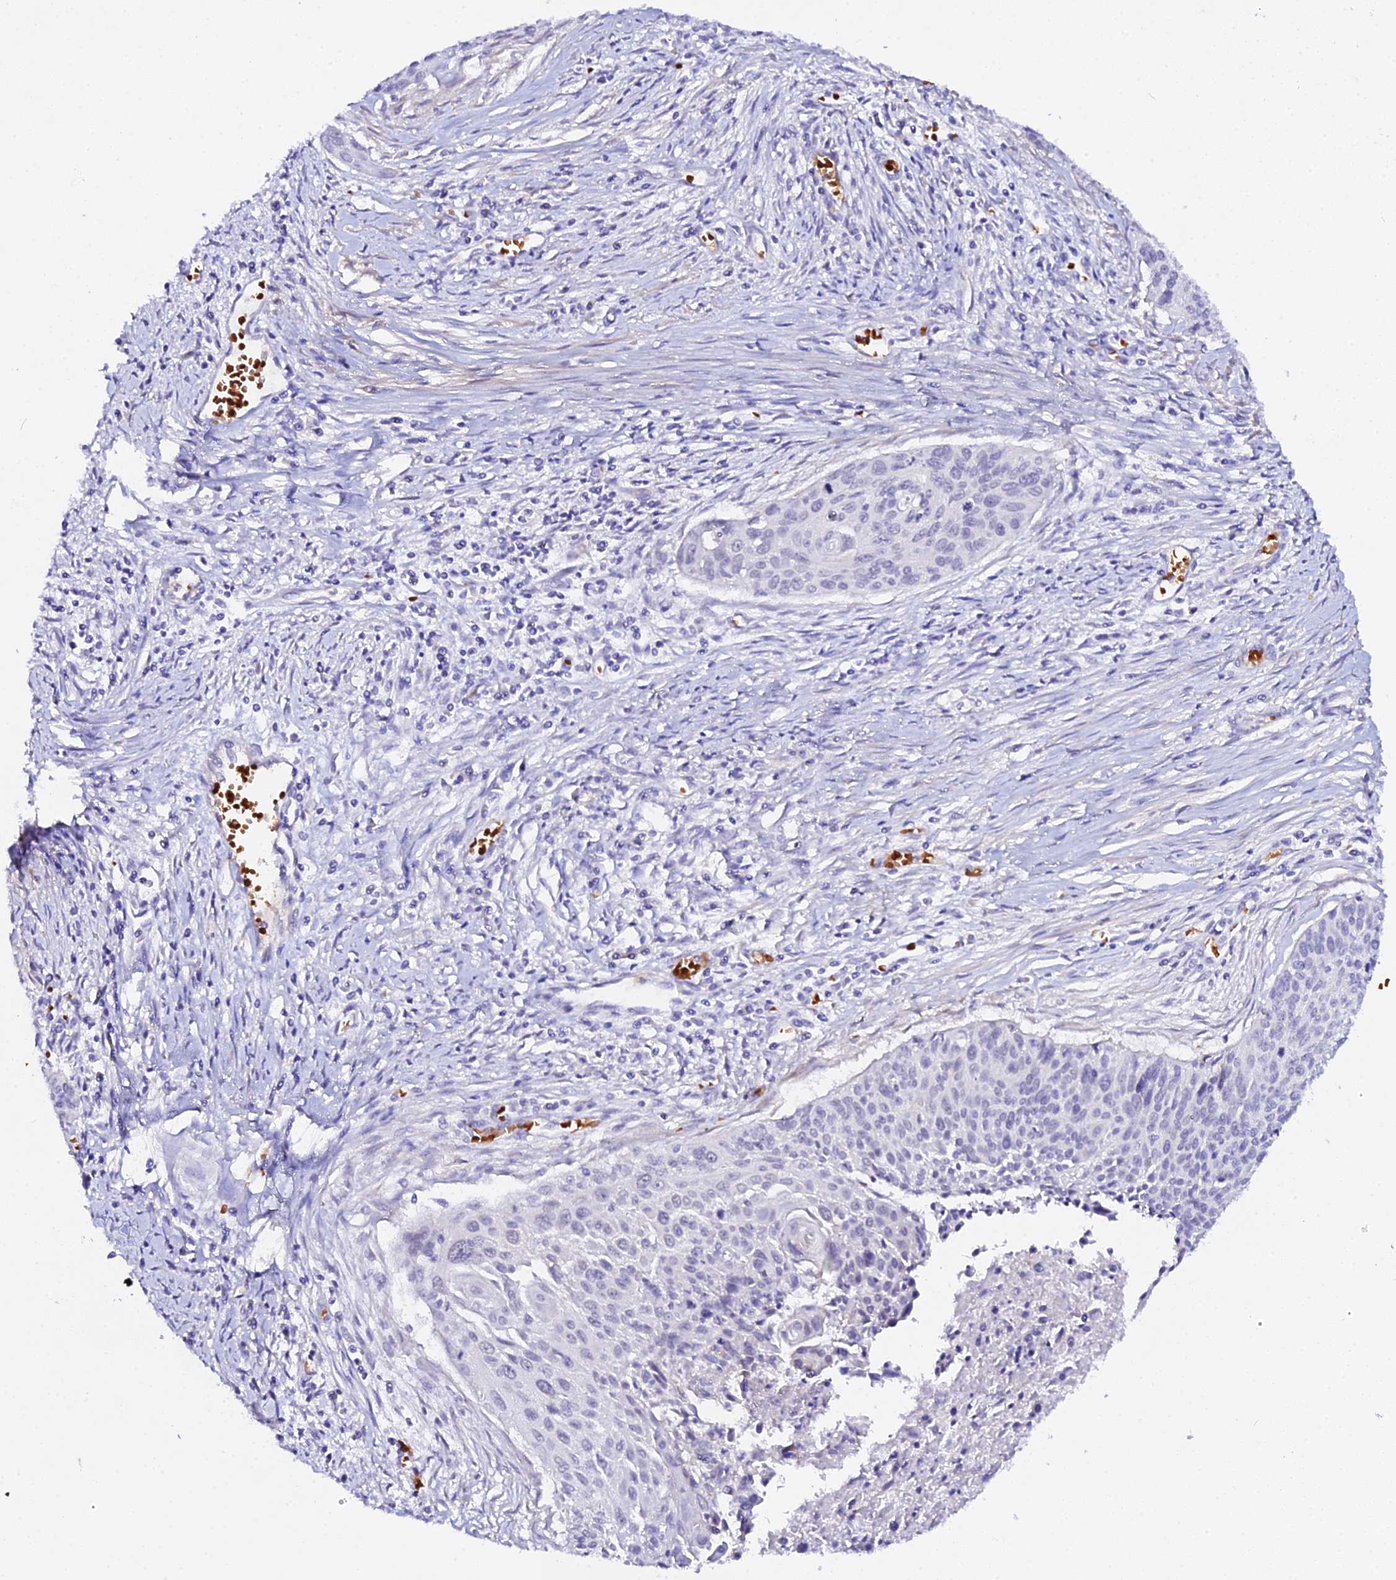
{"staining": {"intensity": "negative", "quantity": "none", "location": "none"}, "tissue": "cervical cancer", "cell_type": "Tumor cells", "image_type": "cancer", "snomed": [{"axis": "morphology", "description": "Squamous cell carcinoma, NOS"}, {"axis": "topography", "description": "Cervix"}], "caption": "Squamous cell carcinoma (cervical) stained for a protein using IHC reveals no expression tumor cells.", "gene": "CFAP45", "patient": {"sex": "female", "age": 55}}